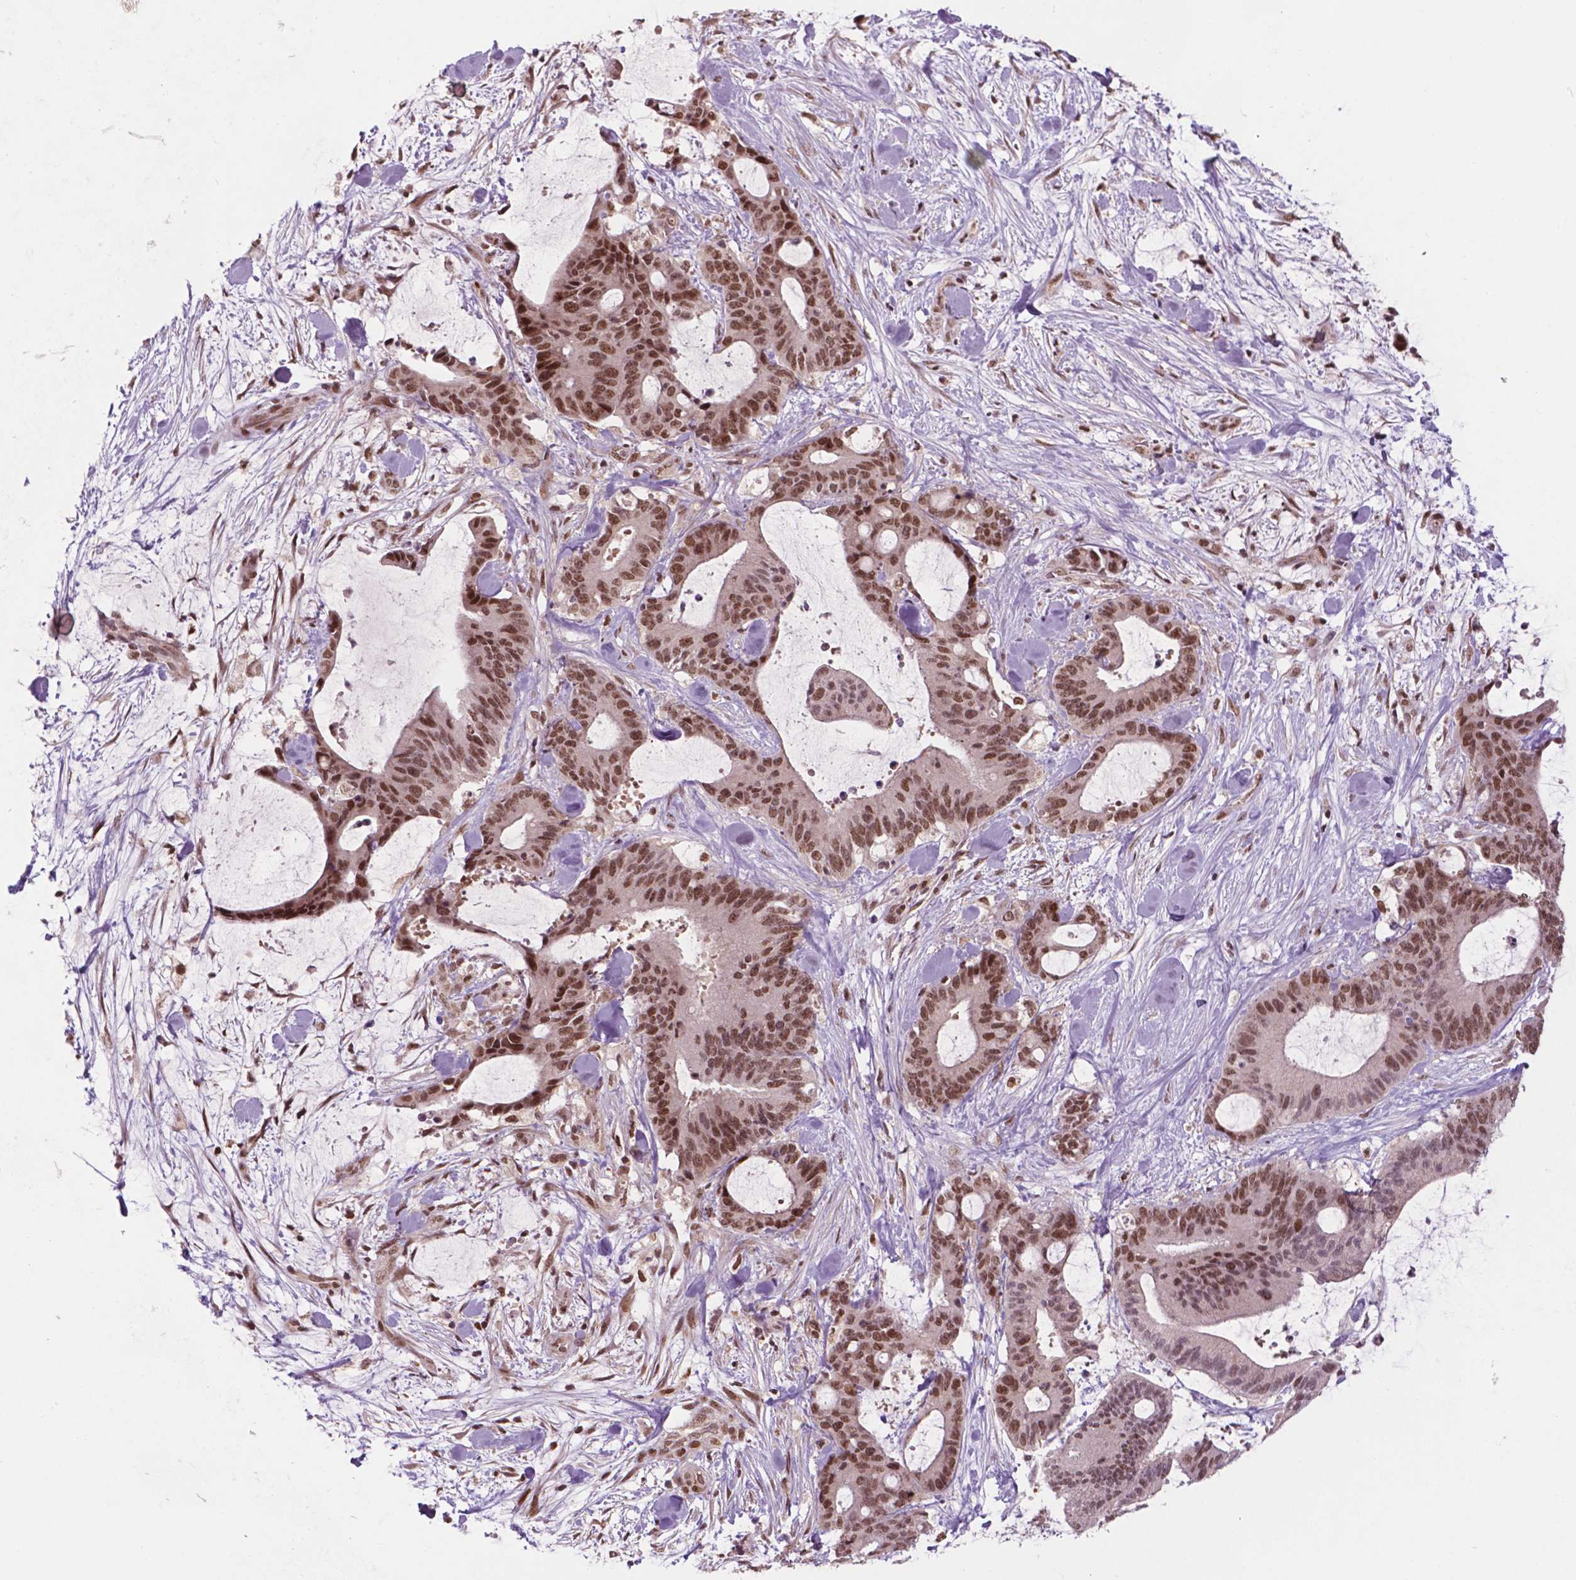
{"staining": {"intensity": "moderate", "quantity": ">75%", "location": "nuclear"}, "tissue": "liver cancer", "cell_type": "Tumor cells", "image_type": "cancer", "snomed": [{"axis": "morphology", "description": "Cholangiocarcinoma"}, {"axis": "topography", "description": "Liver"}], "caption": "Immunohistochemical staining of human liver cholangiocarcinoma reveals moderate nuclear protein expression in about >75% of tumor cells.", "gene": "PER2", "patient": {"sex": "female", "age": 73}}